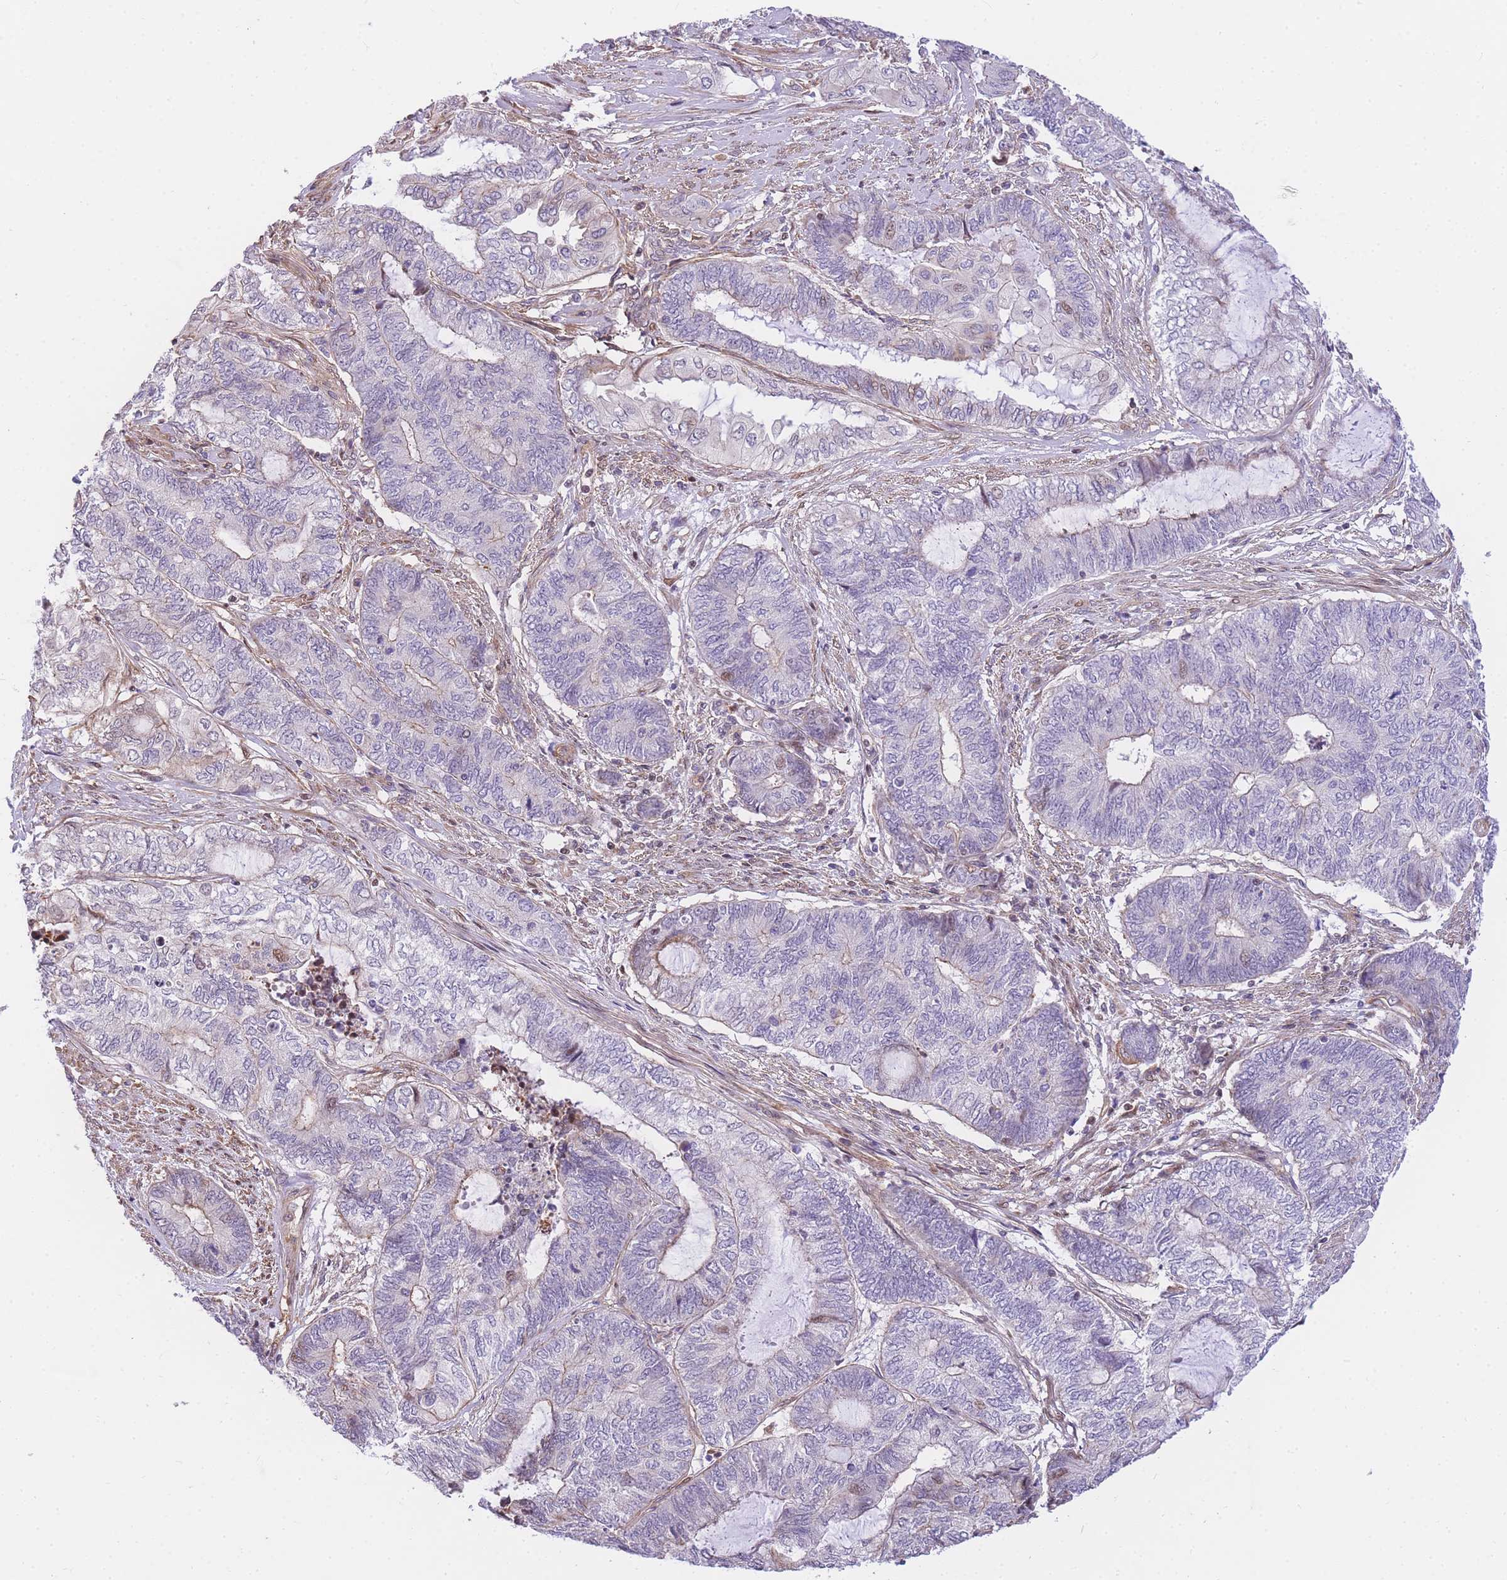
{"staining": {"intensity": "weak", "quantity": "<25%", "location": "cytoplasmic/membranous"}, "tissue": "endometrial cancer", "cell_type": "Tumor cells", "image_type": "cancer", "snomed": [{"axis": "morphology", "description": "Adenocarcinoma, NOS"}, {"axis": "topography", "description": "Uterus"}, {"axis": "topography", "description": "Endometrium"}], "caption": "Immunohistochemistry histopathology image of neoplastic tissue: adenocarcinoma (endometrial) stained with DAB (3,3'-diaminobenzidine) shows no significant protein positivity in tumor cells.", "gene": "S100PBP", "patient": {"sex": "female", "age": 70}}